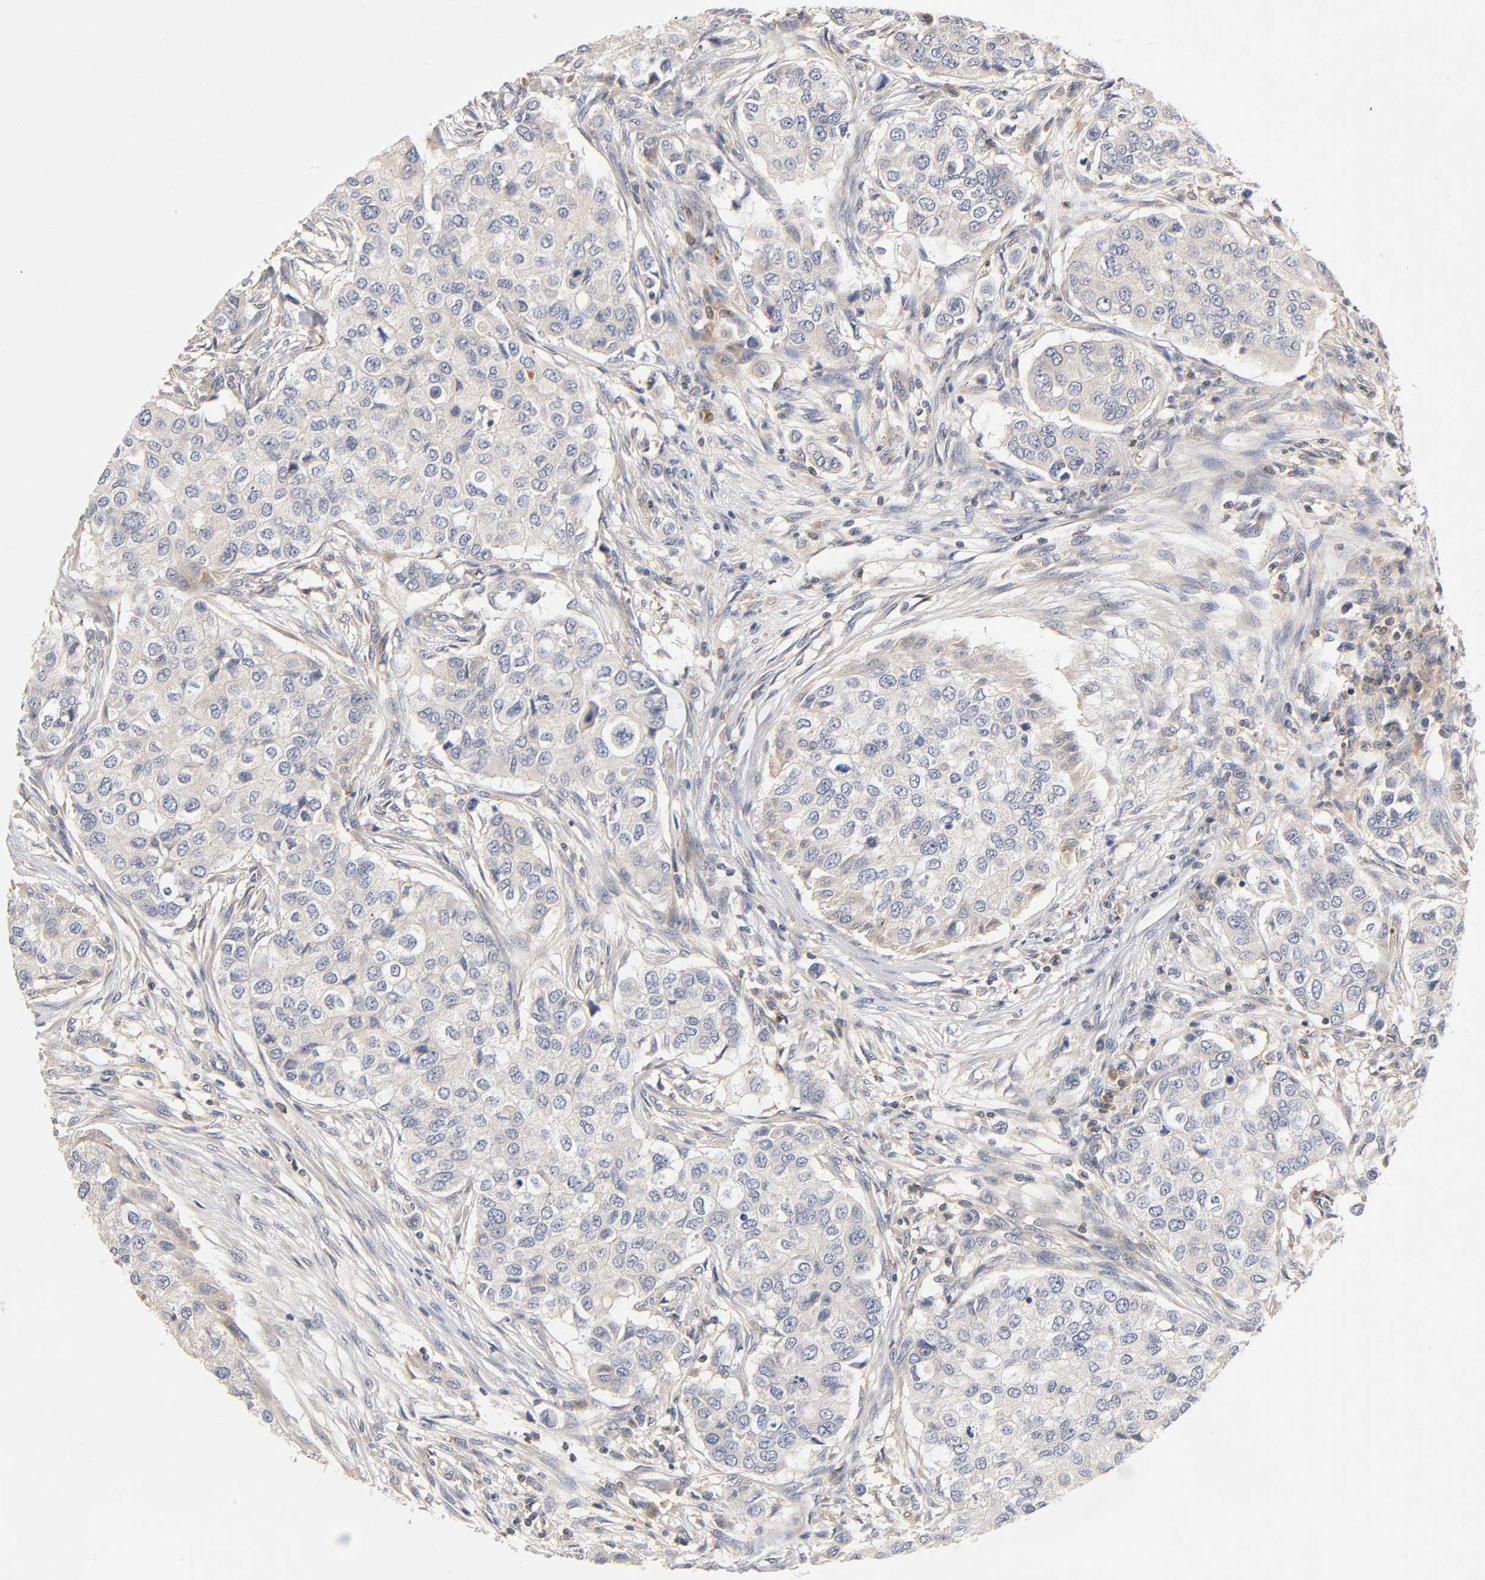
{"staining": {"intensity": "negative", "quantity": "none", "location": "none"}, "tissue": "breast cancer", "cell_type": "Tumor cells", "image_type": "cancer", "snomed": [{"axis": "morphology", "description": "Normal tissue, NOS"}, {"axis": "morphology", "description": "Duct carcinoma"}, {"axis": "topography", "description": "Breast"}], "caption": "High magnification brightfield microscopy of breast cancer (invasive ductal carcinoma) stained with DAB (brown) and counterstained with hematoxylin (blue): tumor cells show no significant expression.", "gene": "RHOA", "patient": {"sex": "female", "age": 49}}